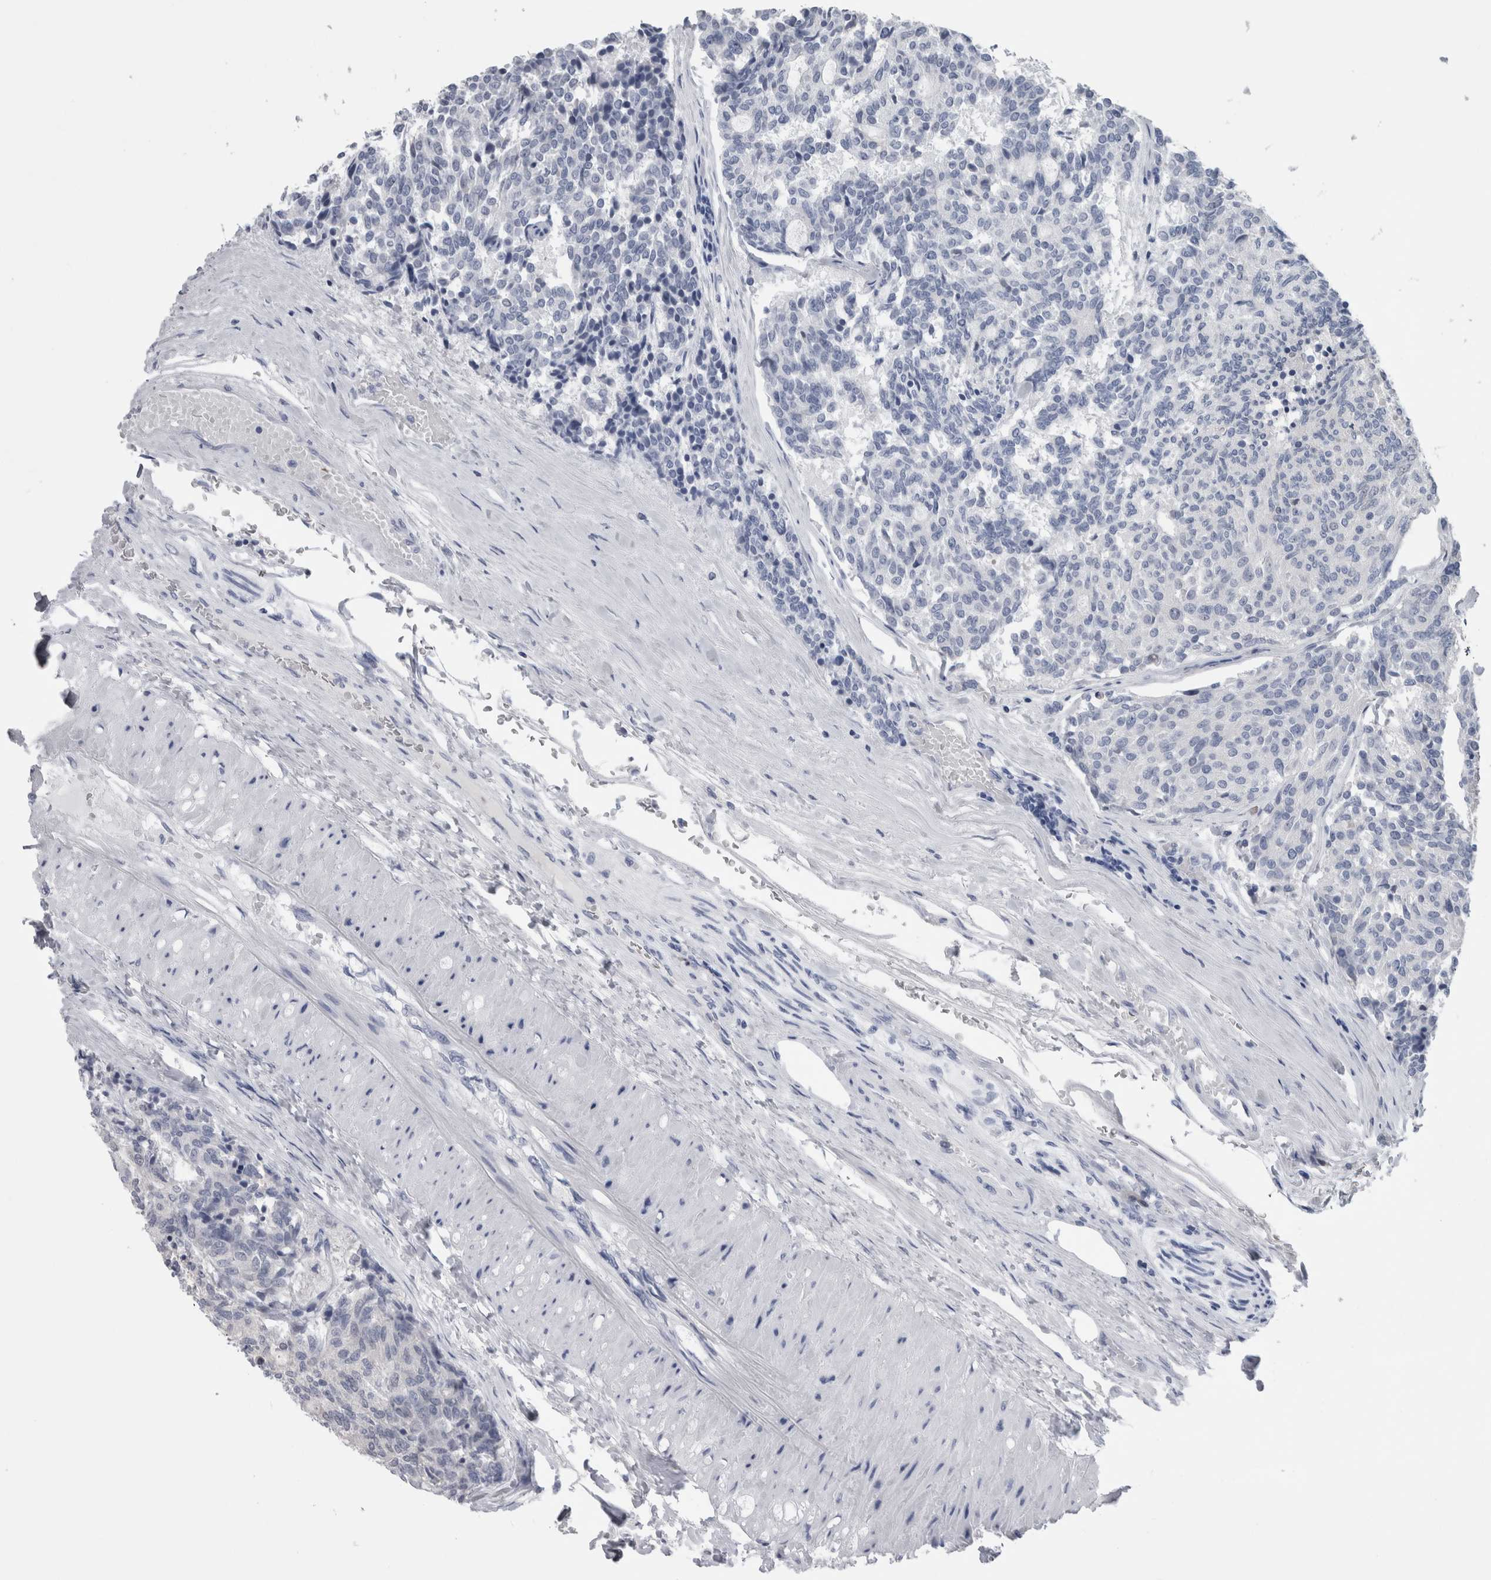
{"staining": {"intensity": "negative", "quantity": "none", "location": "none"}, "tissue": "carcinoid", "cell_type": "Tumor cells", "image_type": "cancer", "snomed": [{"axis": "morphology", "description": "Carcinoid, malignant, NOS"}, {"axis": "topography", "description": "Pancreas"}], "caption": "This is an IHC histopathology image of carcinoid. There is no positivity in tumor cells.", "gene": "CA8", "patient": {"sex": "female", "age": 54}}